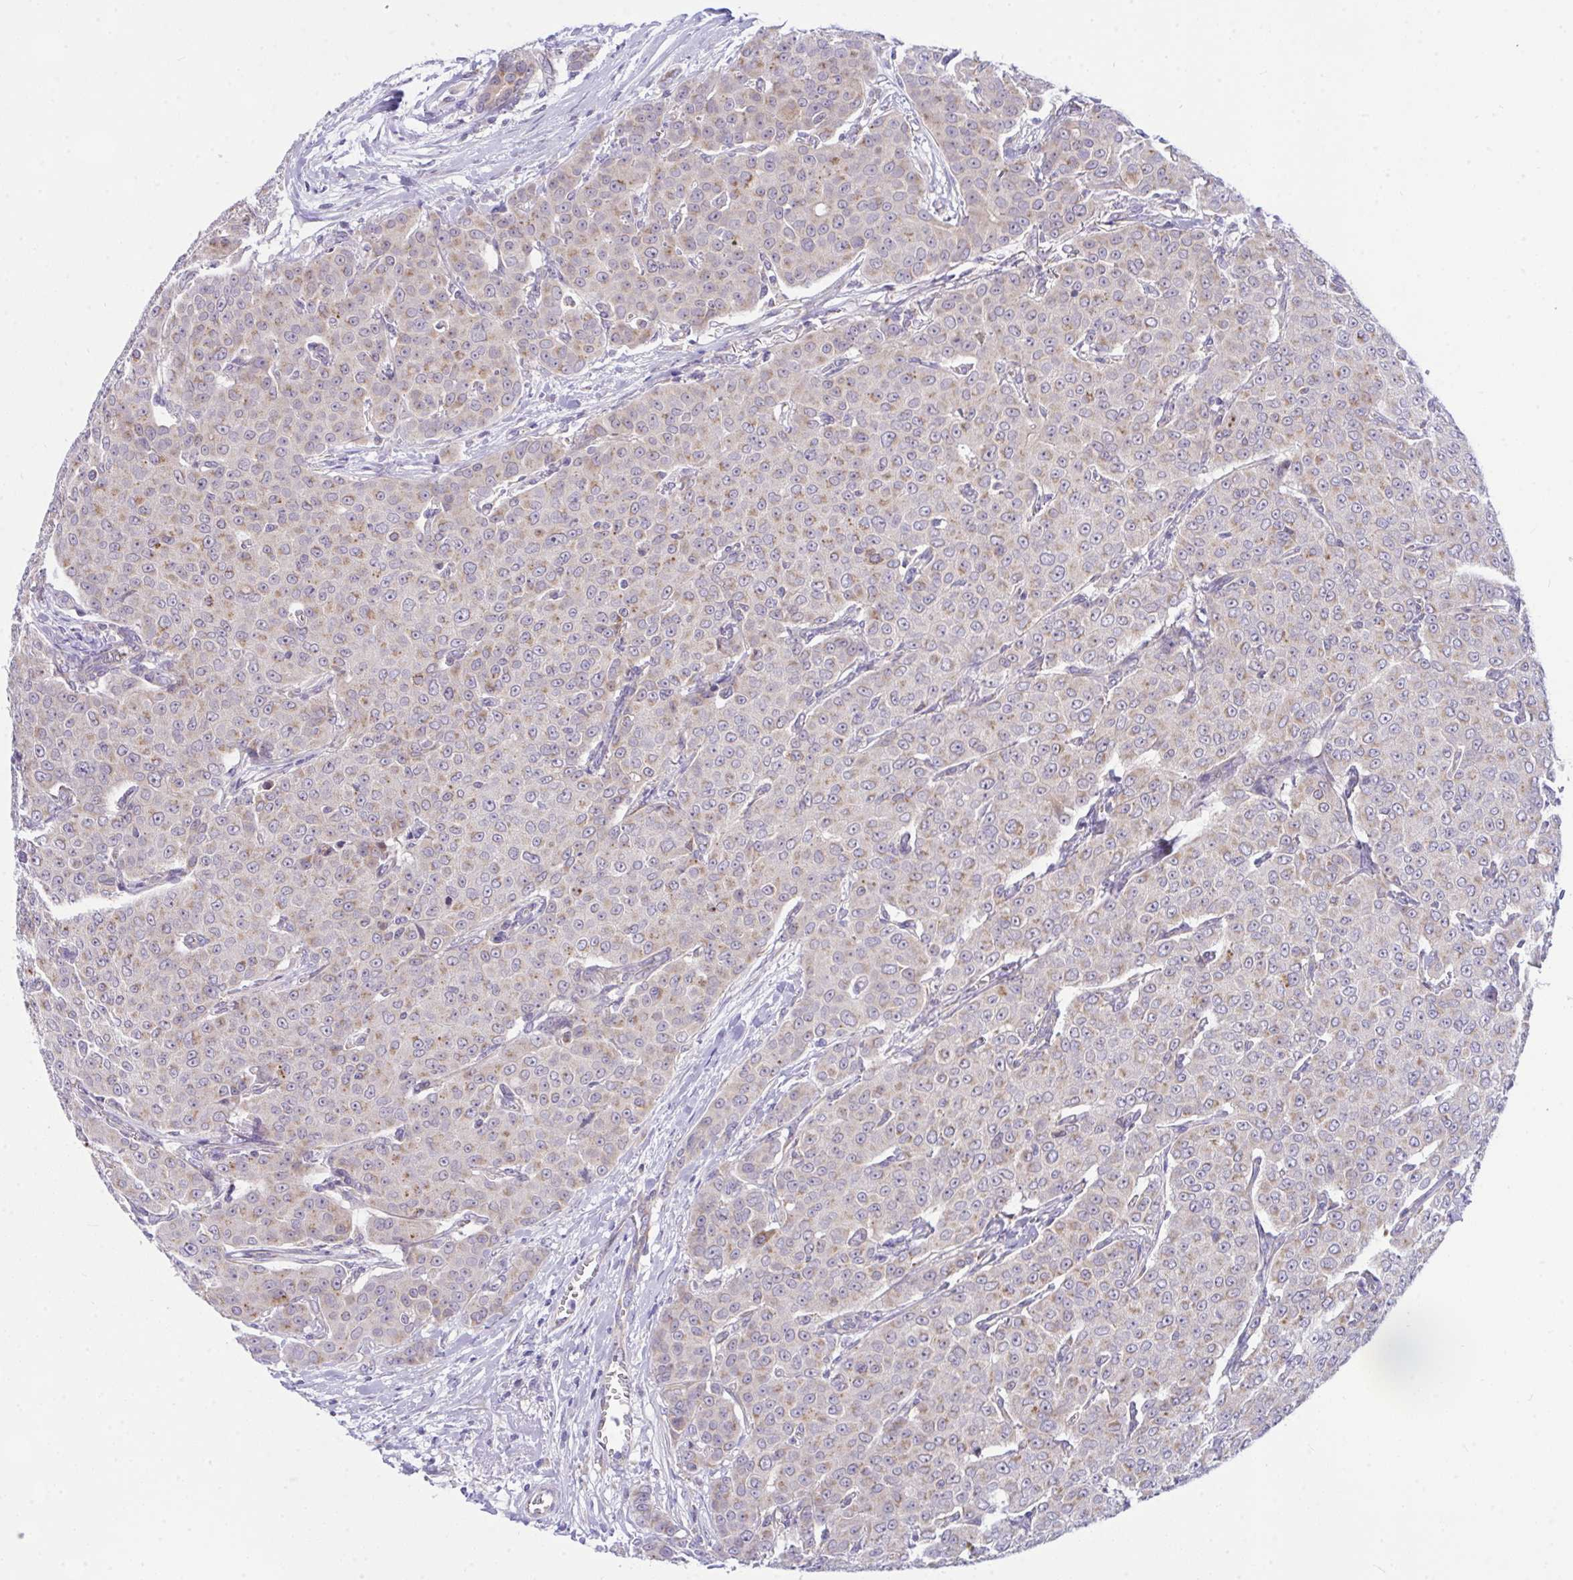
{"staining": {"intensity": "weak", "quantity": "25%-75%", "location": "cytoplasmic/membranous"}, "tissue": "breast cancer", "cell_type": "Tumor cells", "image_type": "cancer", "snomed": [{"axis": "morphology", "description": "Duct carcinoma"}, {"axis": "topography", "description": "Breast"}], "caption": "This is a micrograph of immunohistochemistry staining of breast intraductal carcinoma, which shows weak positivity in the cytoplasmic/membranous of tumor cells.", "gene": "CEP63", "patient": {"sex": "female", "age": 91}}